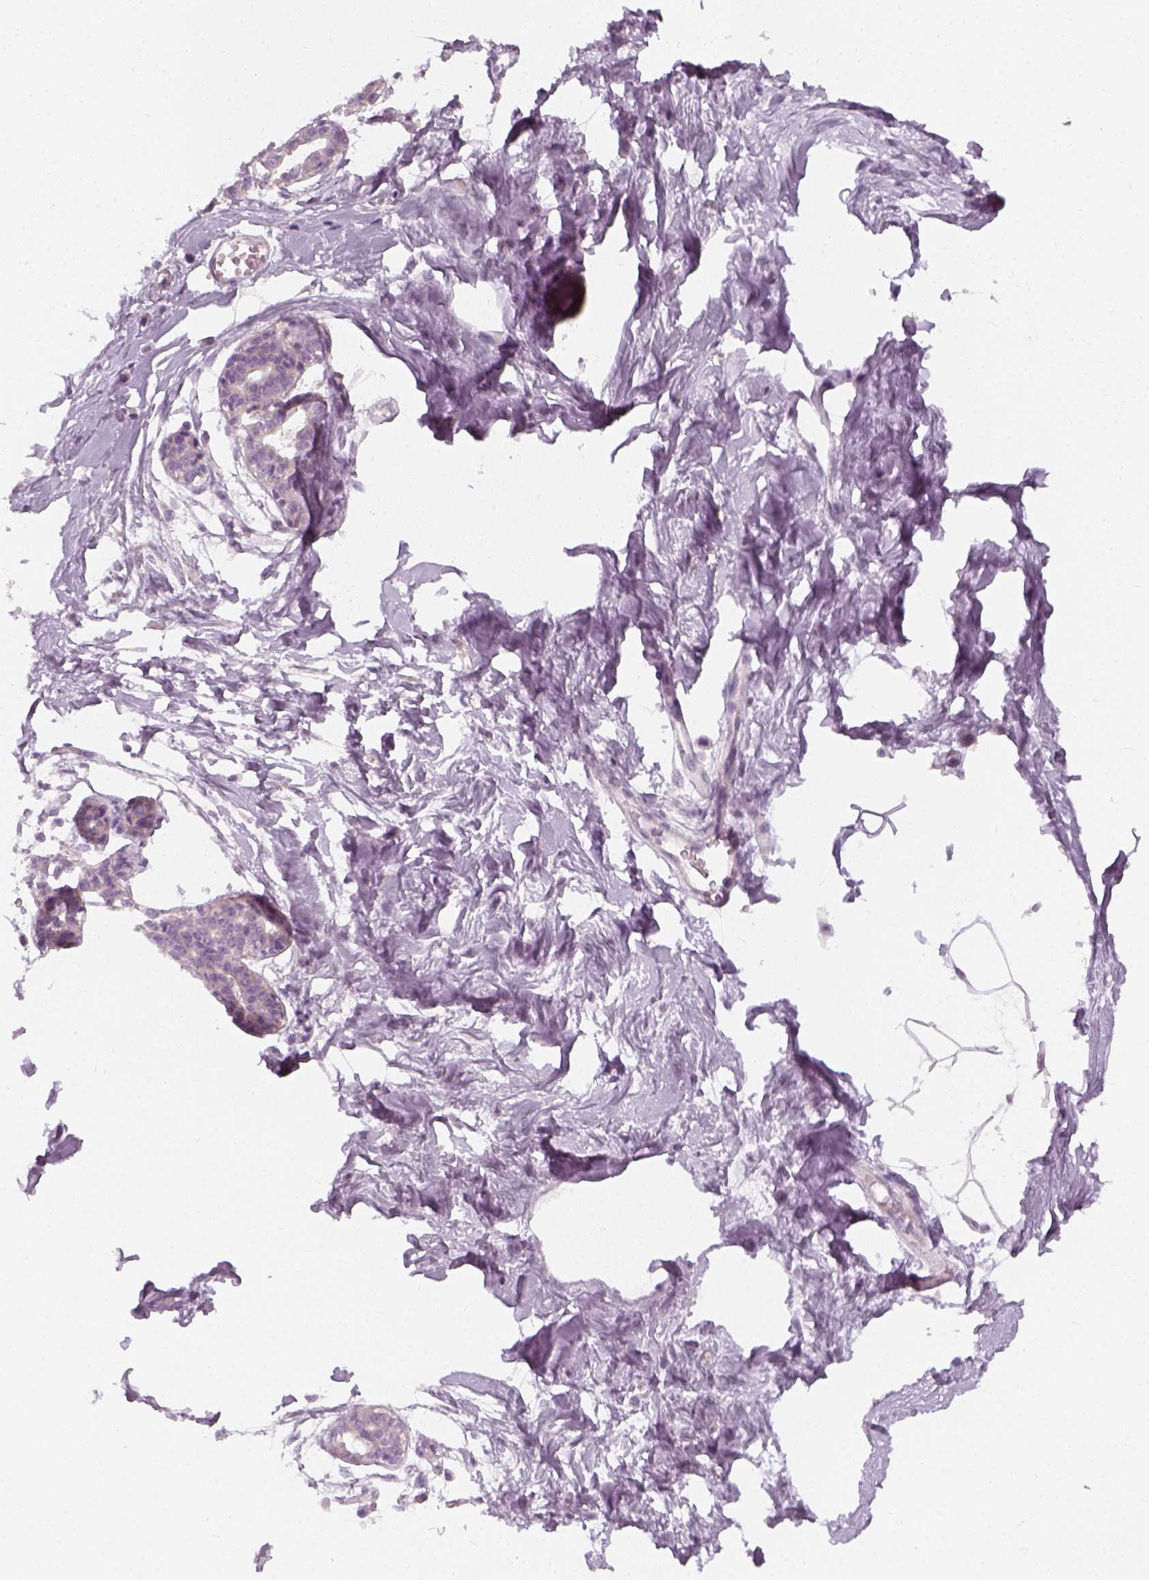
{"staining": {"intensity": "negative", "quantity": "none", "location": "none"}, "tissue": "breast", "cell_type": "Adipocytes", "image_type": "normal", "snomed": [{"axis": "morphology", "description": "Normal tissue, NOS"}, {"axis": "topography", "description": "Breast"}], "caption": "High power microscopy histopathology image of an IHC photomicrograph of unremarkable breast, revealing no significant staining in adipocytes.", "gene": "PRAME", "patient": {"sex": "female", "age": 45}}